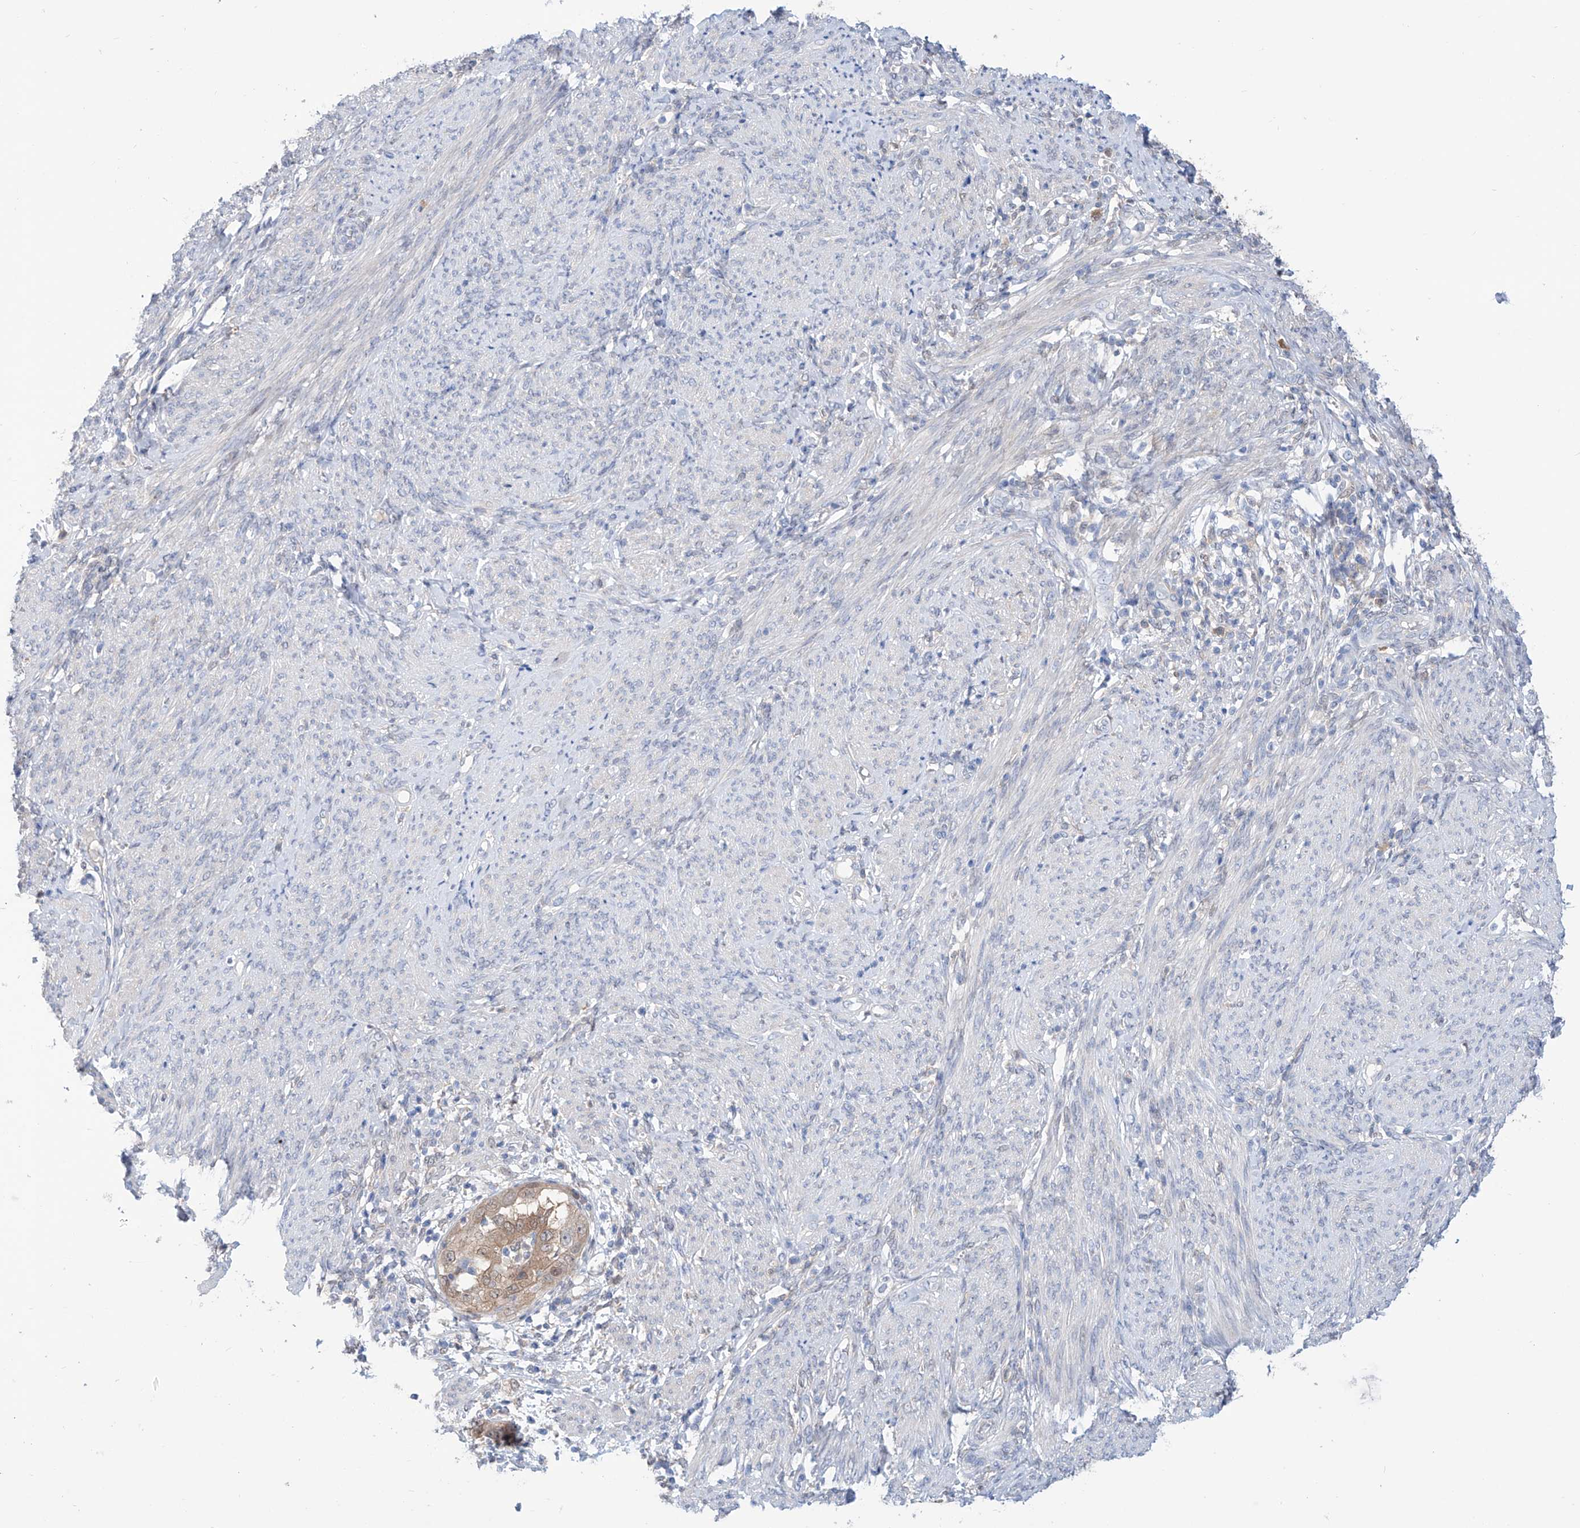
{"staining": {"intensity": "weak", "quantity": "<25%", "location": "cytoplasmic/membranous,nuclear"}, "tissue": "endometrial cancer", "cell_type": "Tumor cells", "image_type": "cancer", "snomed": [{"axis": "morphology", "description": "Adenocarcinoma, NOS"}, {"axis": "topography", "description": "Endometrium"}], "caption": "Tumor cells are negative for protein expression in human endometrial adenocarcinoma. The staining is performed using DAB (3,3'-diaminobenzidine) brown chromogen with nuclei counter-stained in using hematoxylin.", "gene": "PDXK", "patient": {"sex": "female", "age": 85}}